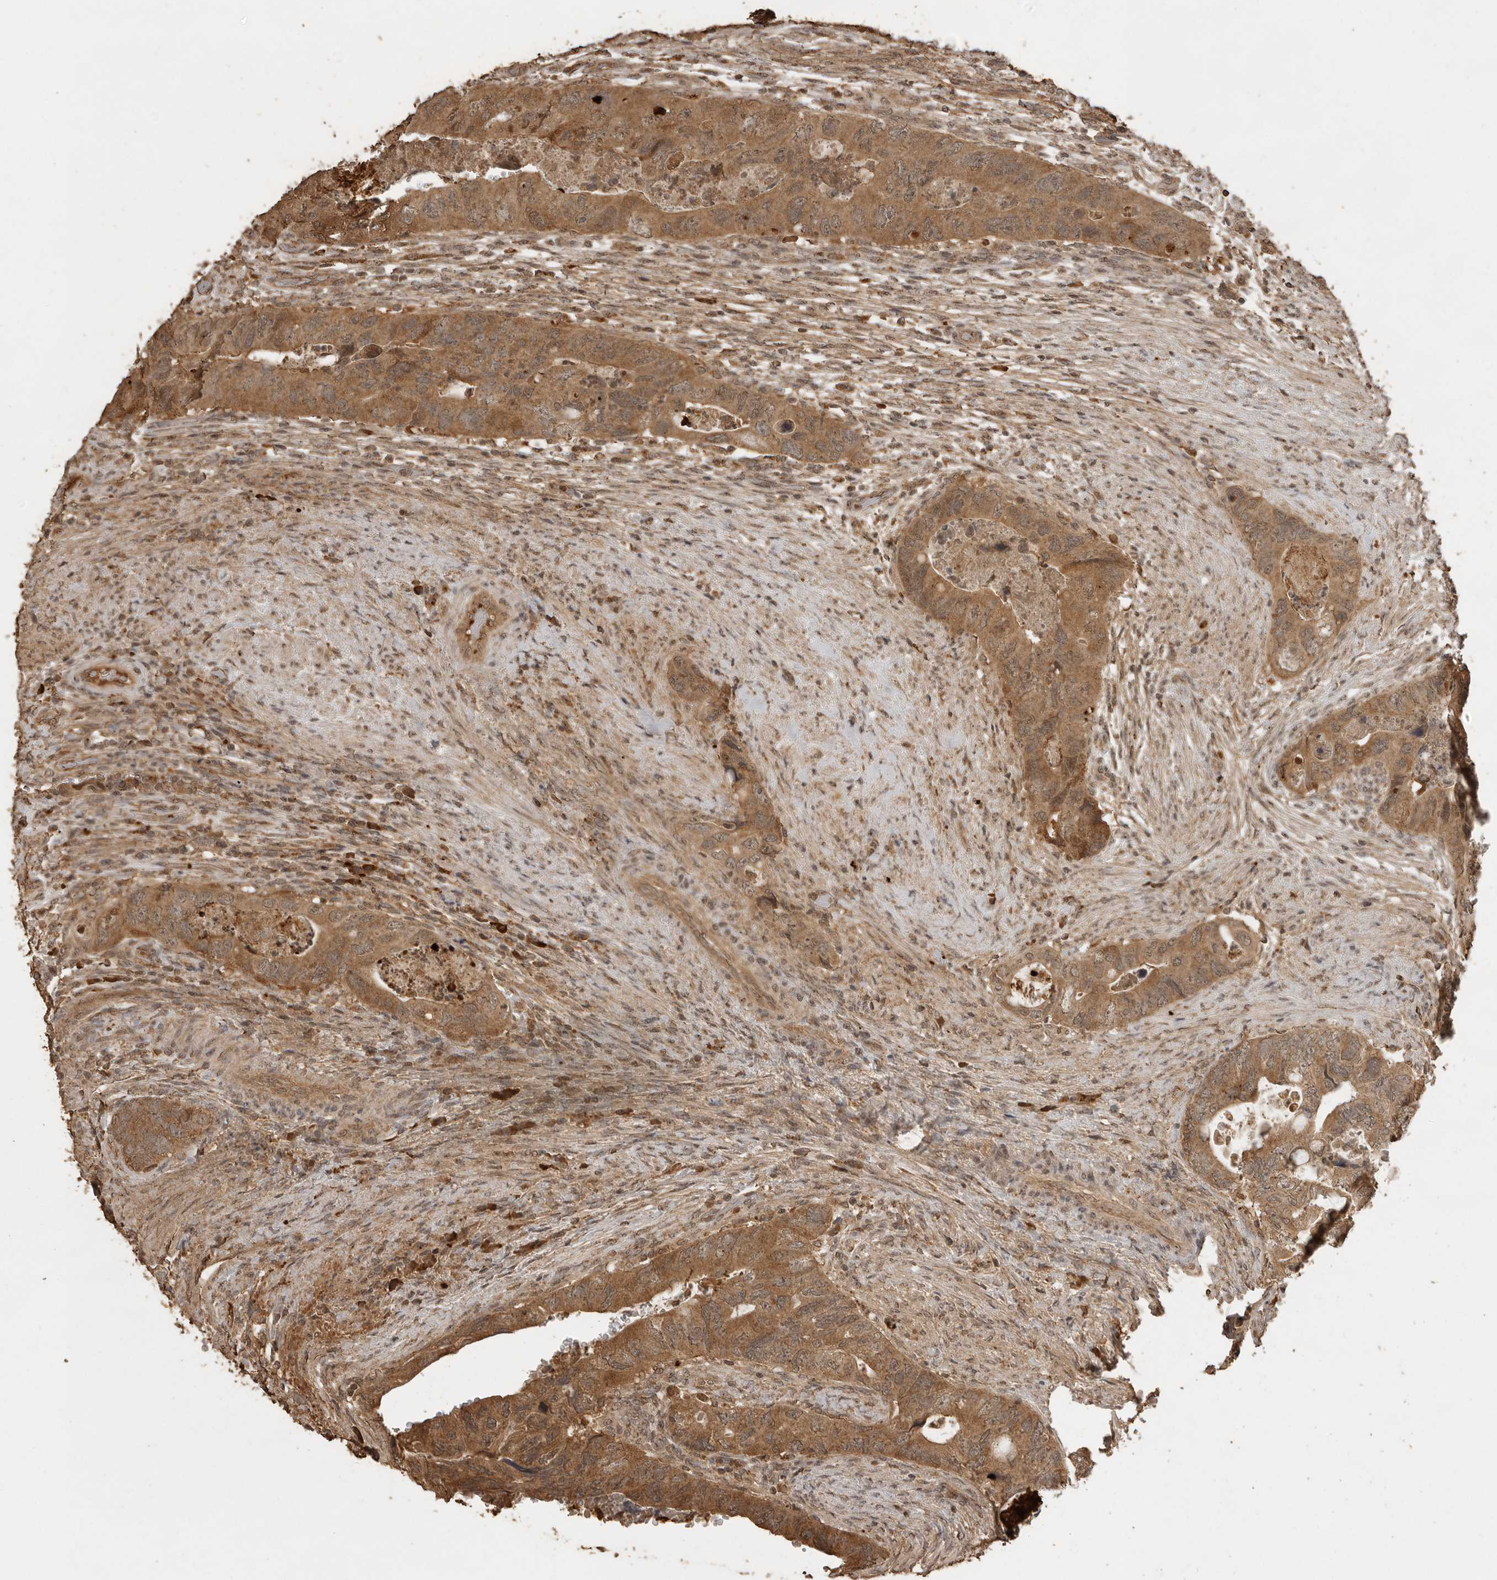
{"staining": {"intensity": "moderate", "quantity": ">75%", "location": "cytoplasmic/membranous"}, "tissue": "colorectal cancer", "cell_type": "Tumor cells", "image_type": "cancer", "snomed": [{"axis": "morphology", "description": "Adenocarcinoma, NOS"}, {"axis": "topography", "description": "Rectum"}], "caption": "Immunohistochemical staining of human colorectal adenocarcinoma exhibits moderate cytoplasmic/membranous protein expression in about >75% of tumor cells. (Stains: DAB (3,3'-diaminobenzidine) in brown, nuclei in blue, Microscopy: brightfield microscopy at high magnification).", "gene": "CTF1", "patient": {"sex": "male", "age": 63}}